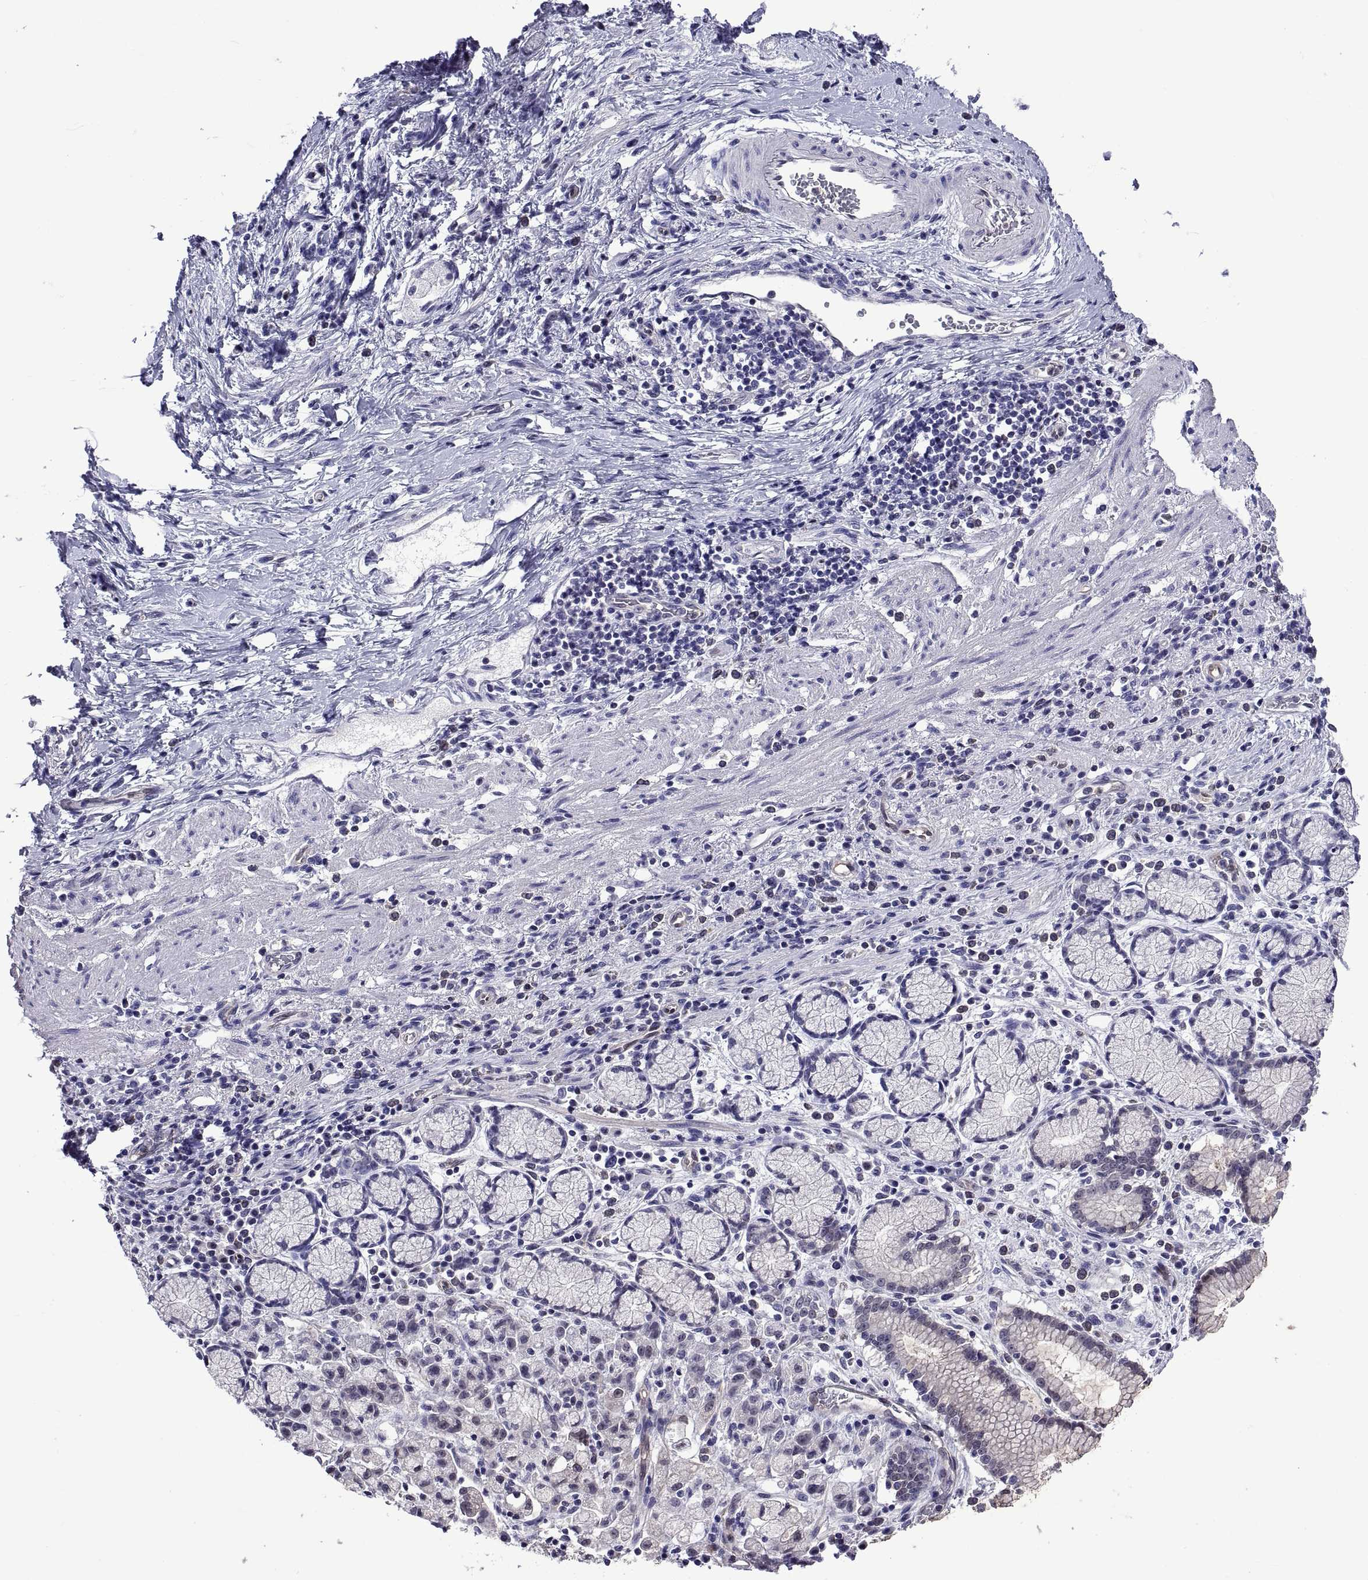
{"staining": {"intensity": "negative", "quantity": "none", "location": "none"}, "tissue": "stomach cancer", "cell_type": "Tumor cells", "image_type": "cancer", "snomed": [{"axis": "morphology", "description": "Adenocarcinoma, NOS"}, {"axis": "topography", "description": "Stomach"}], "caption": "Protein analysis of adenocarcinoma (stomach) exhibits no significant staining in tumor cells.", "gene": "LCN9", "patient": {"sex": "male", "age": 58}}